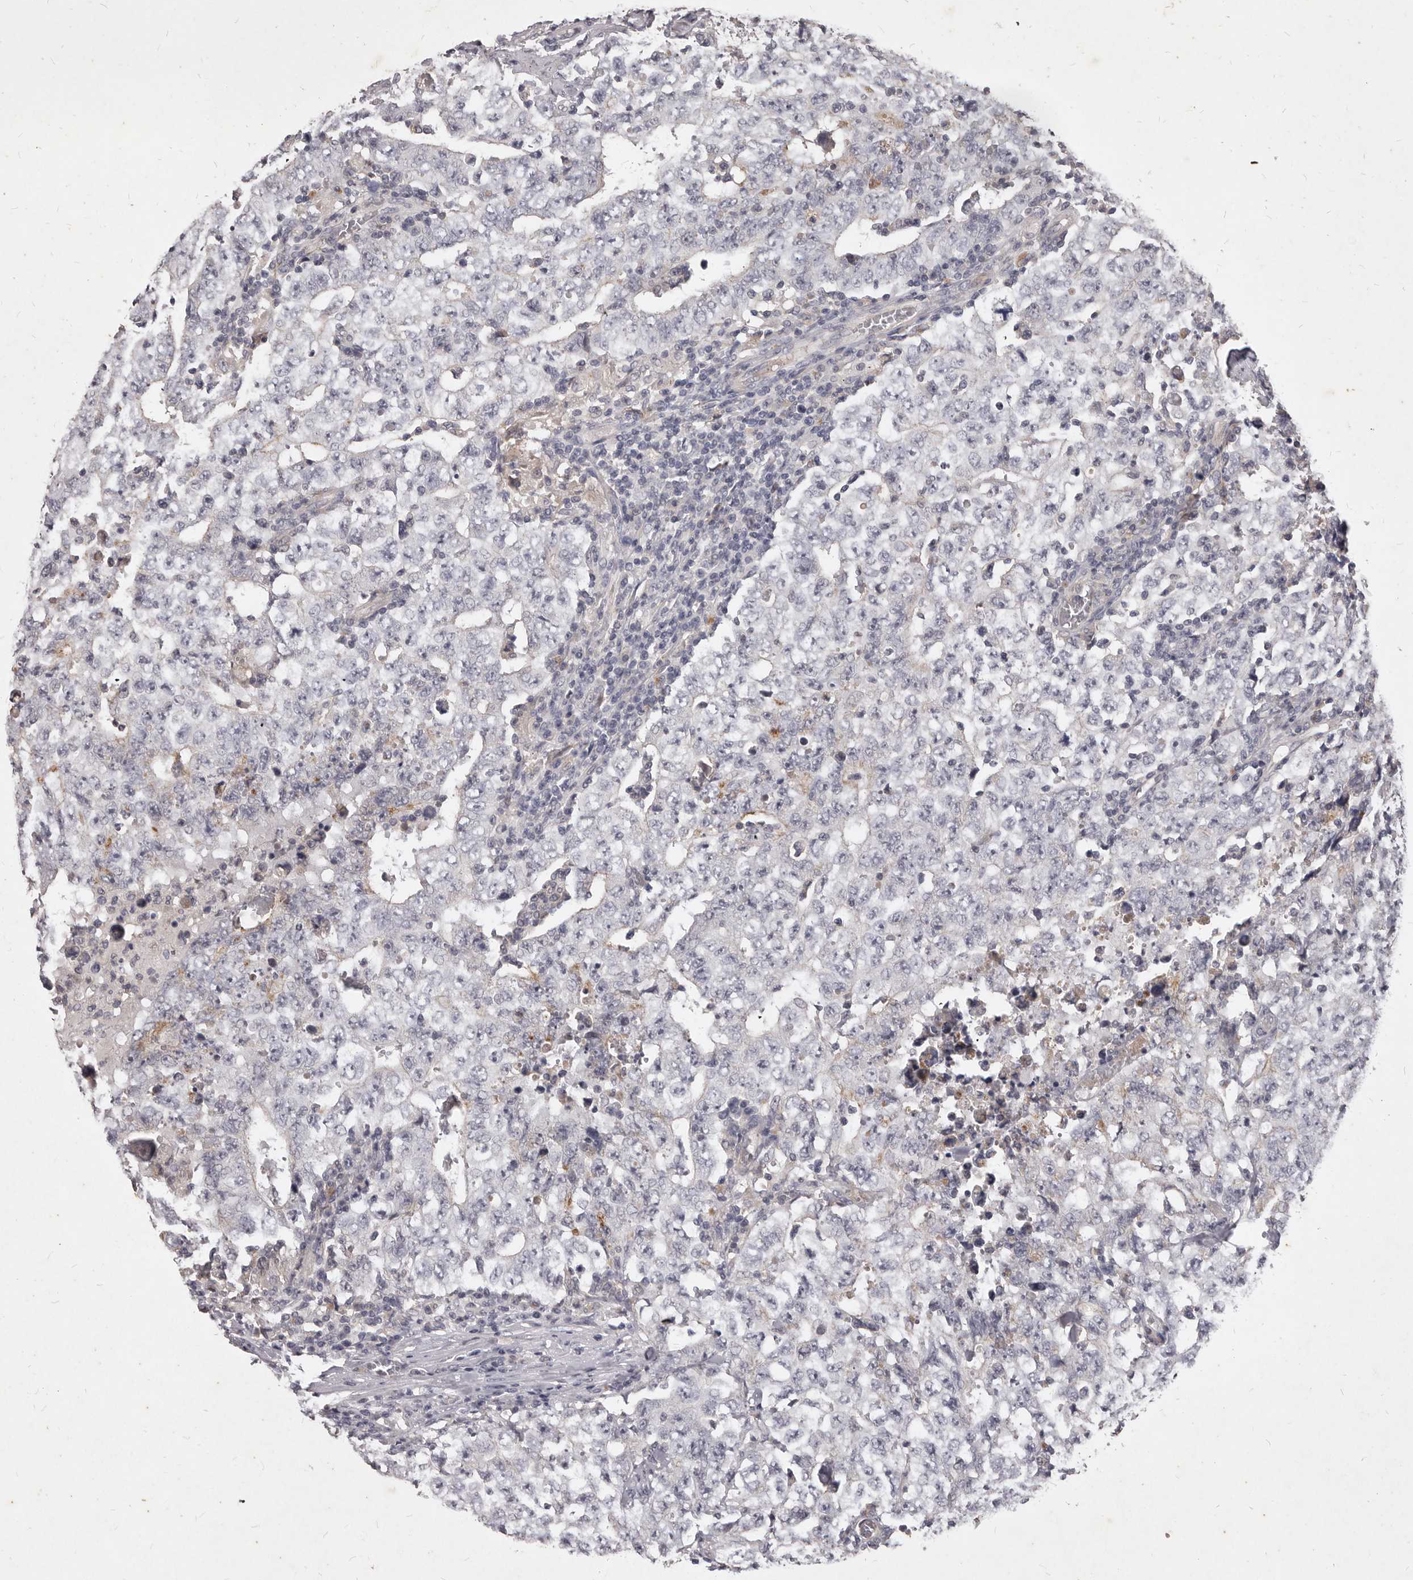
{"staining": {"intensity": "negative", "quantity": "none", "location": "none"}, "tissue": "testis cancer", "cell_type": "Tumor cells", "image_type": "cancer", "snomed": [{"axis": "morphology", "description": "Carcinoma, Embryonal, NOS"}, {"axis": "topography", "description": "Testis"}], "caption": "The photomicrograph shows no staining of tumor cells in testis cancer.", "gene": "GPRC5C", "patient": {"sex": "male", "age": 26}}